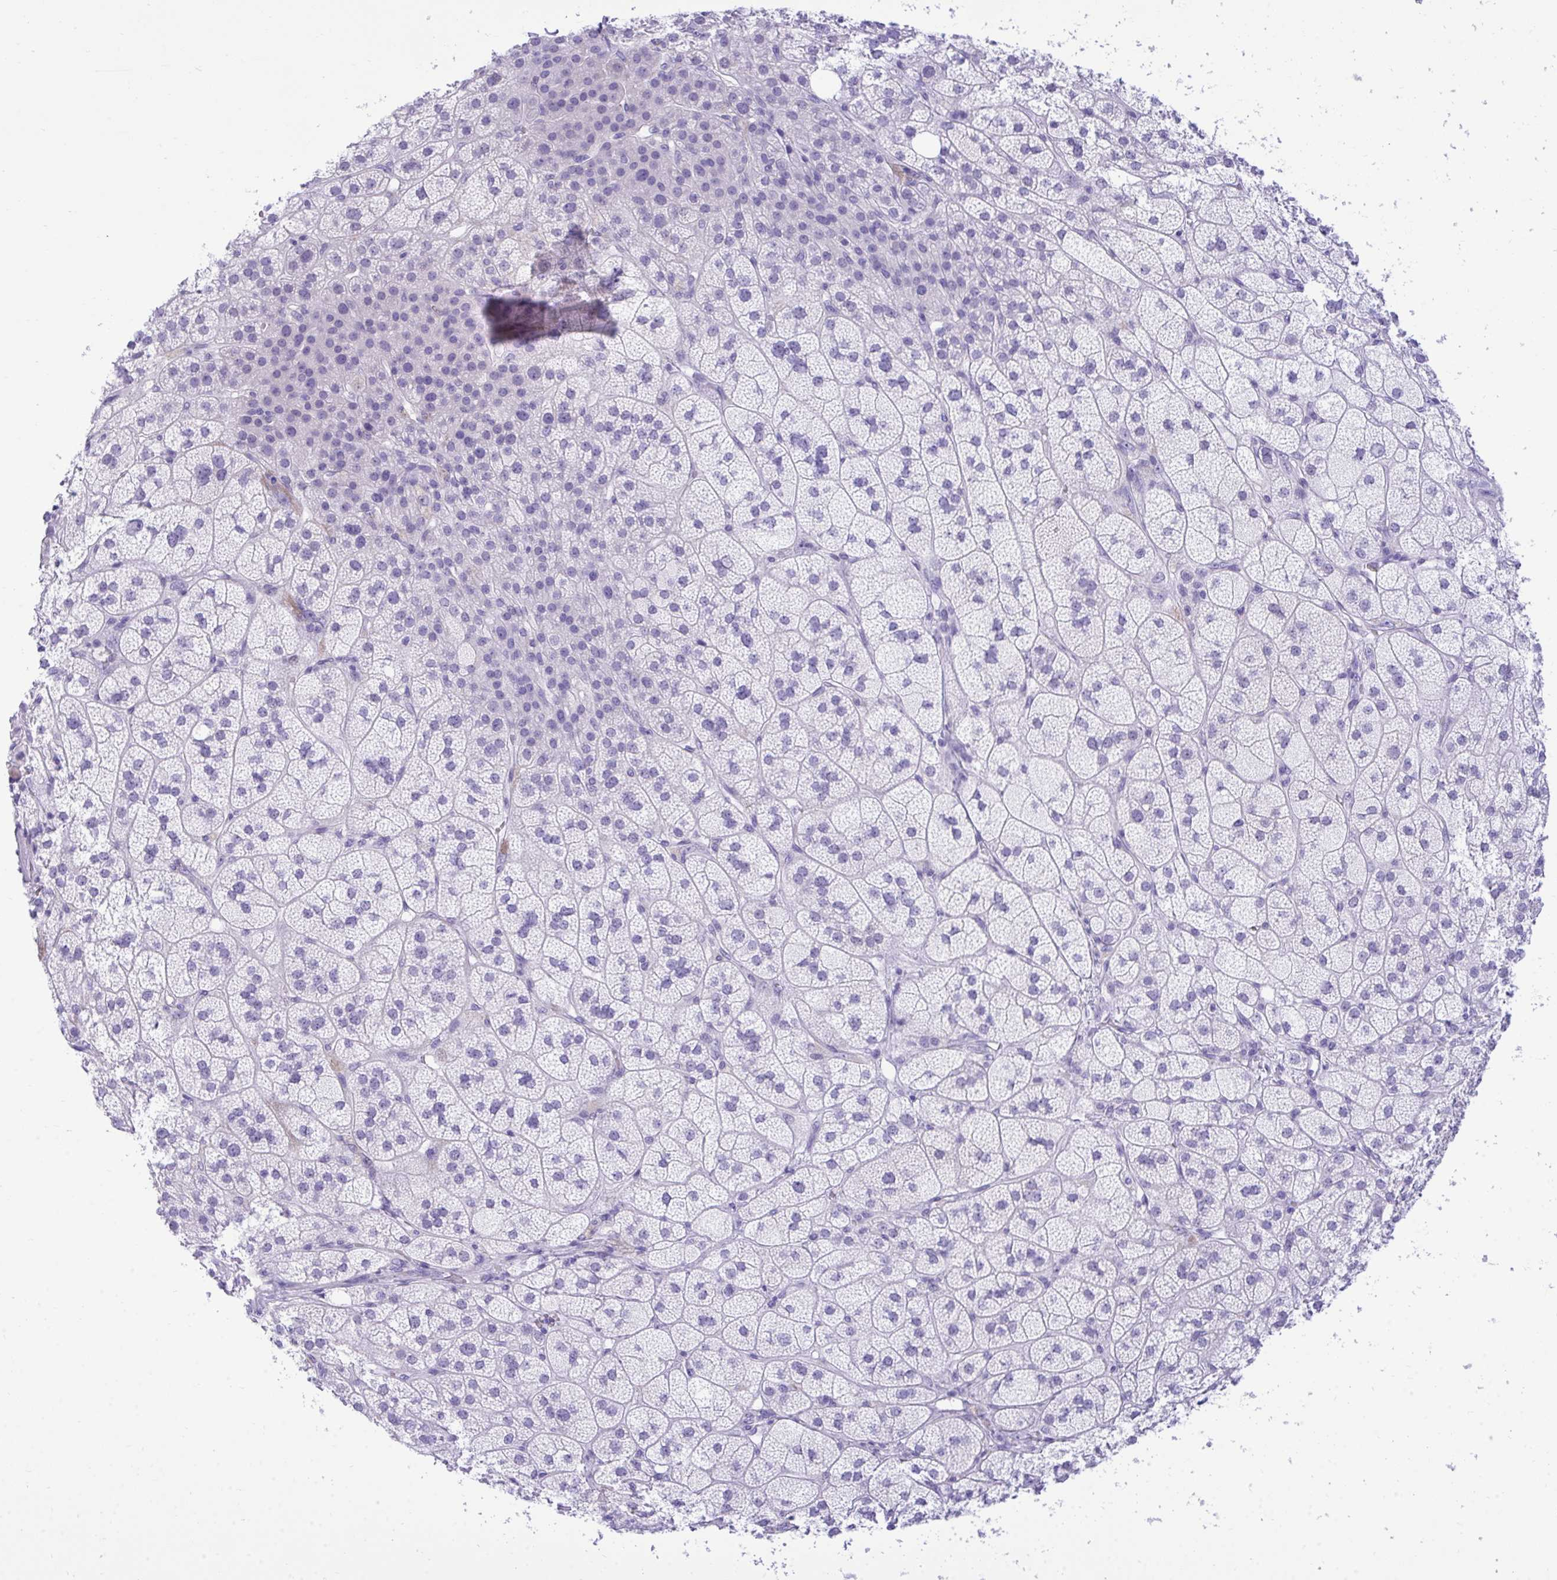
{"staining": {"intensity": "negative", "quantity": "none", "location": "none"}, "tissue": "adrenal gland", "cell_type": "Glandular cells", "image_type": "normal", "snomed": [{"axis": "morphology", "description": "Normal tissue, NOS"}, {"axis": "topography", "description": "Adrenal gland"}], "caption": "Adrenal gland stained for a protein using immunohistochemistry (IHC) demonstrates no positivity glandular cells.", "gene": "PGM2L1", "patient": {"sex": "female", "age": 60}}